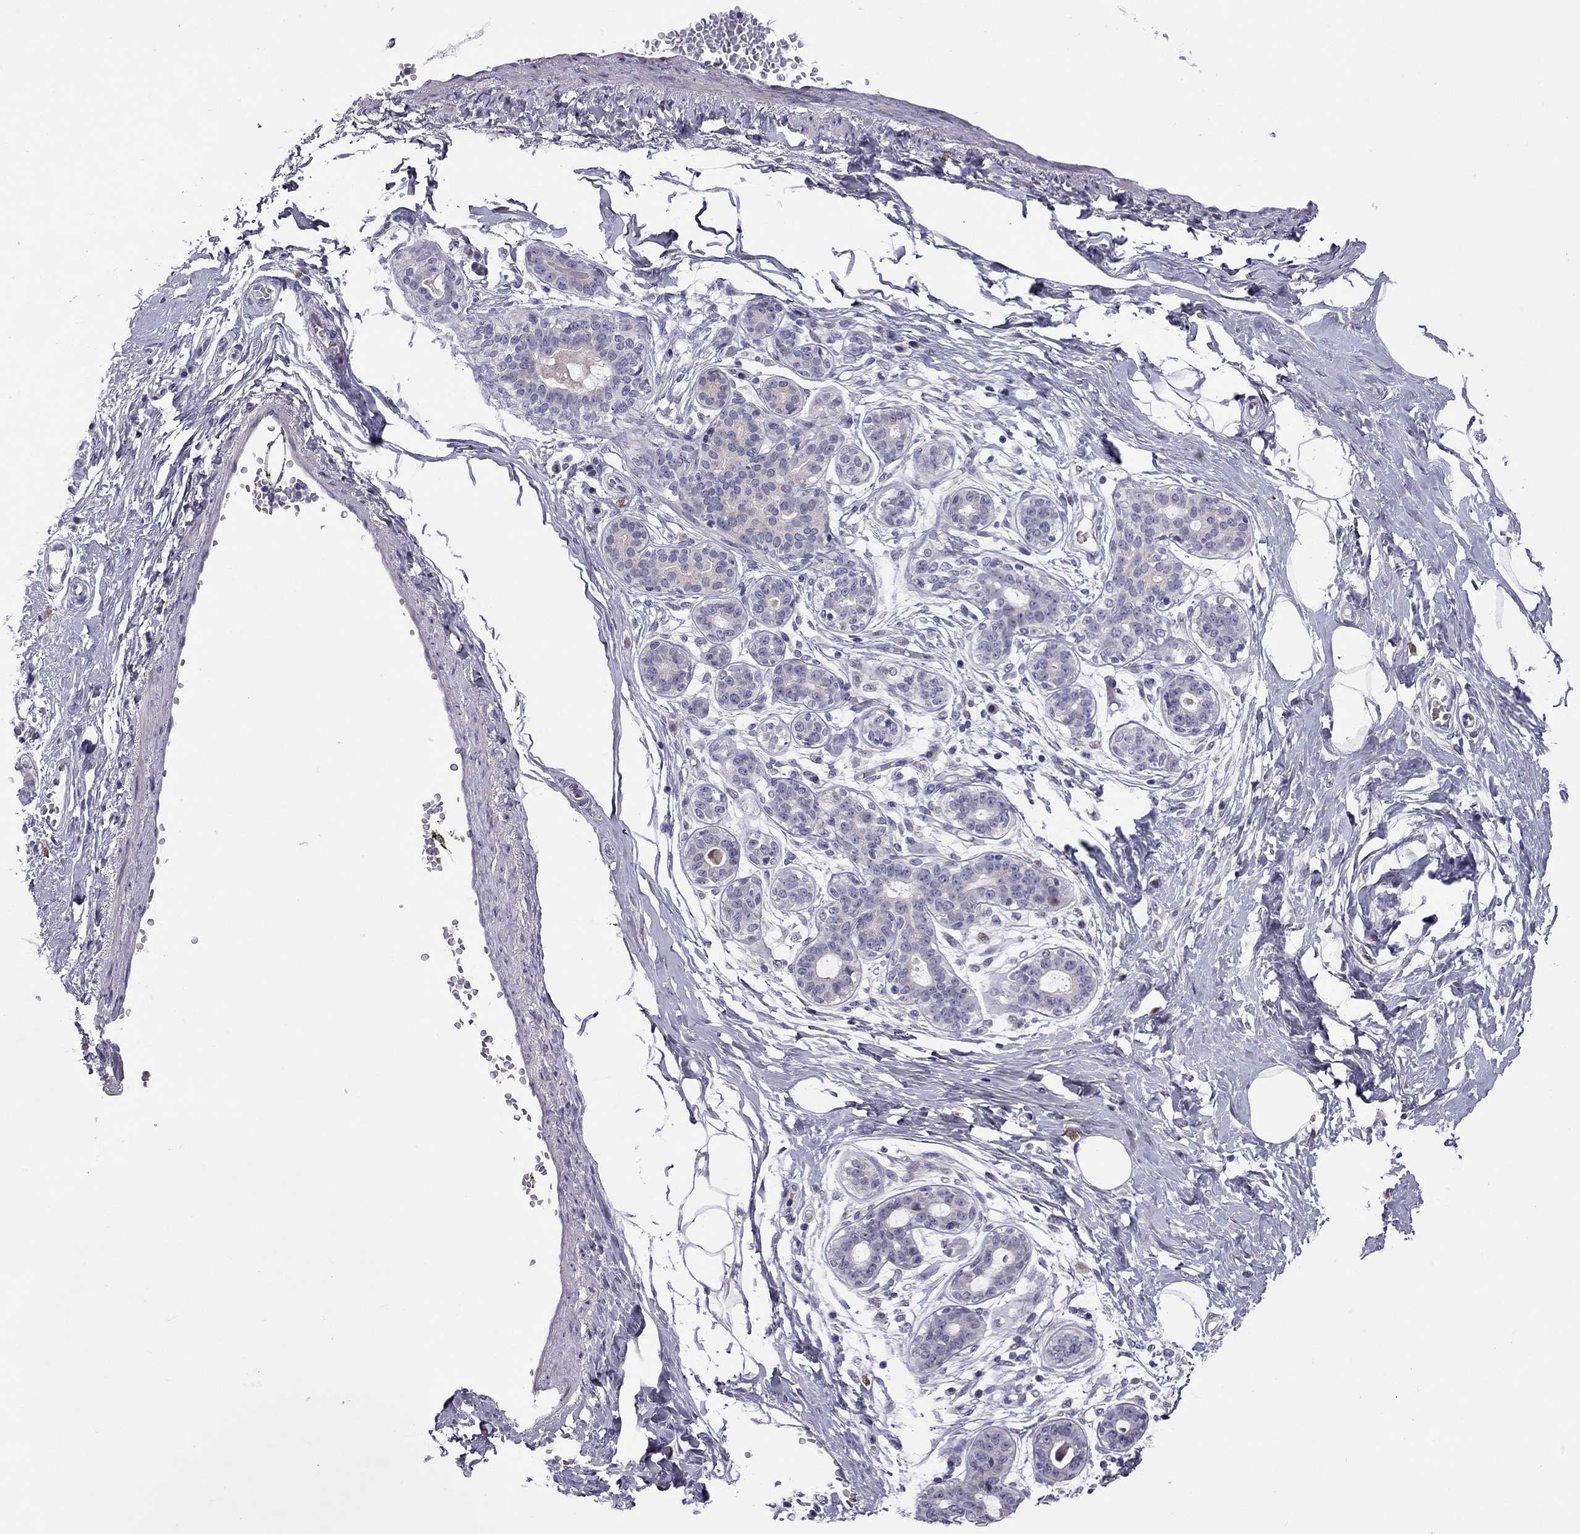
{"staining": {"intensity": "negative", "quantity": "none", "location": "none"}, "tissue": "breast", "cell_type": "Adipocytes", "image_type": "normal", "snomed": [{"axis": "morphology", "description": "Normal tissue, NOS"}, {"axis": "topography", "description": "Skin"}, {"axis": "topography", "description": "Breast"}], "caption": "Immunohistochemistry (IHC) micrograph of unremarkable human breast stained for a protein (brown), which shows no staining in adipocytes. (Stains: DAB (3,3'-diaminobenzidine) immunohistochemistry (IHC) with hematoxylin counter stain, Microscopy: brightfield microscopy at high magnification).", "gene": "C8orf88", "patient": {"sex": "female", "age": 43}}